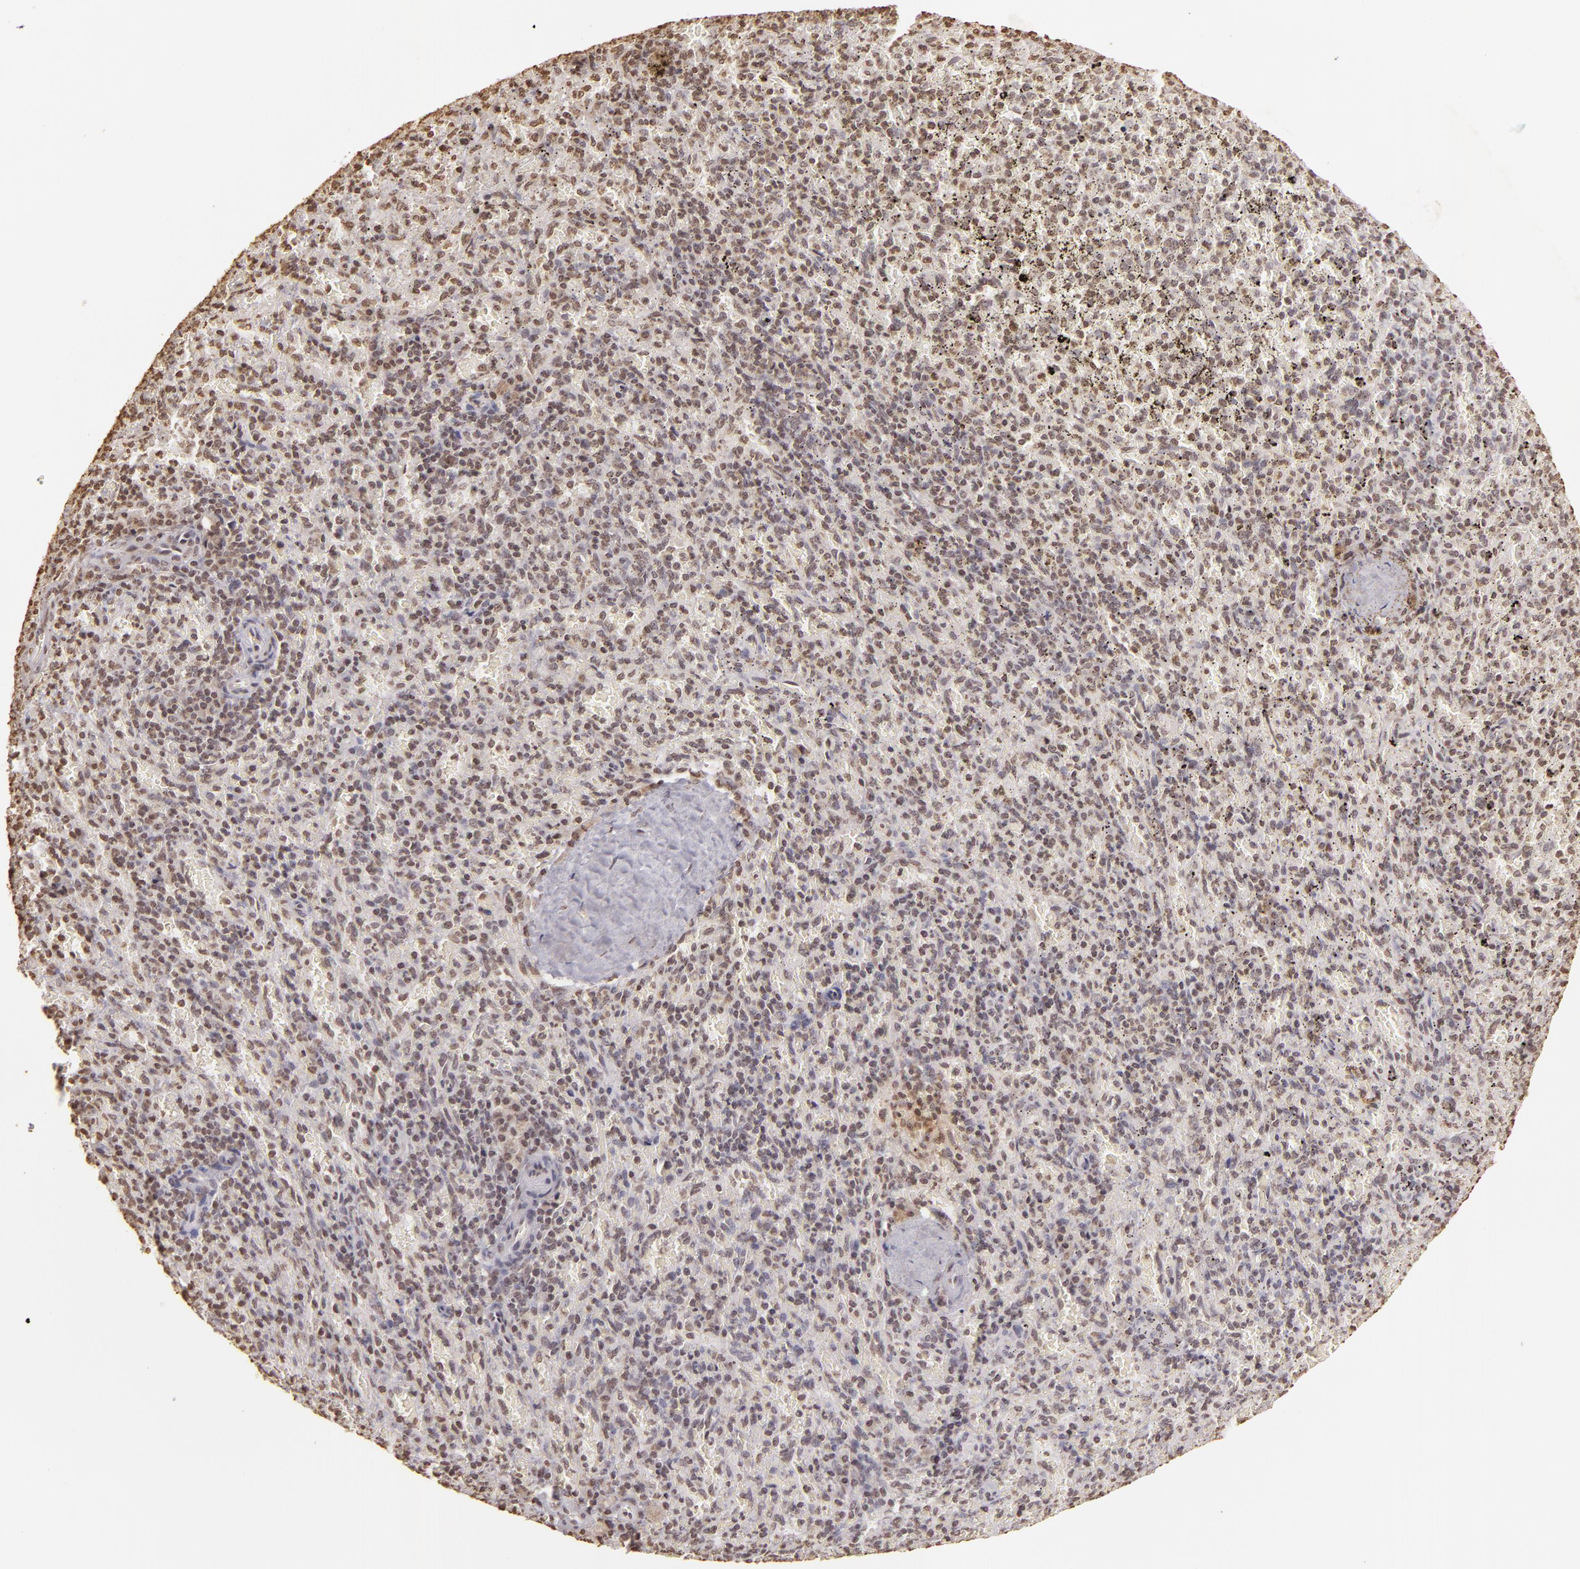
{"staining": {"intensity": "weak", "quantity": "25%-75%", "location": "nuclear"}, "tissue": "spleen", "cell_type": "Cells in red pulp", "image_type": "normal", "snomed": [{"axis": "morphology", "description": "Normal tissue, NOS"}, {"axis": "topography", "description": "Spleen"}], "caption": "Immunohistochemistry micrograph of normal spleen: human spleen stained using immunohistochemistry displays low levels of weak protein expression localized specifically in the nuclear of cells in red pulp, appearing as a nuclear brown color.", "gene": "THRB", "patient": {"sex": "female", "age": 50}}